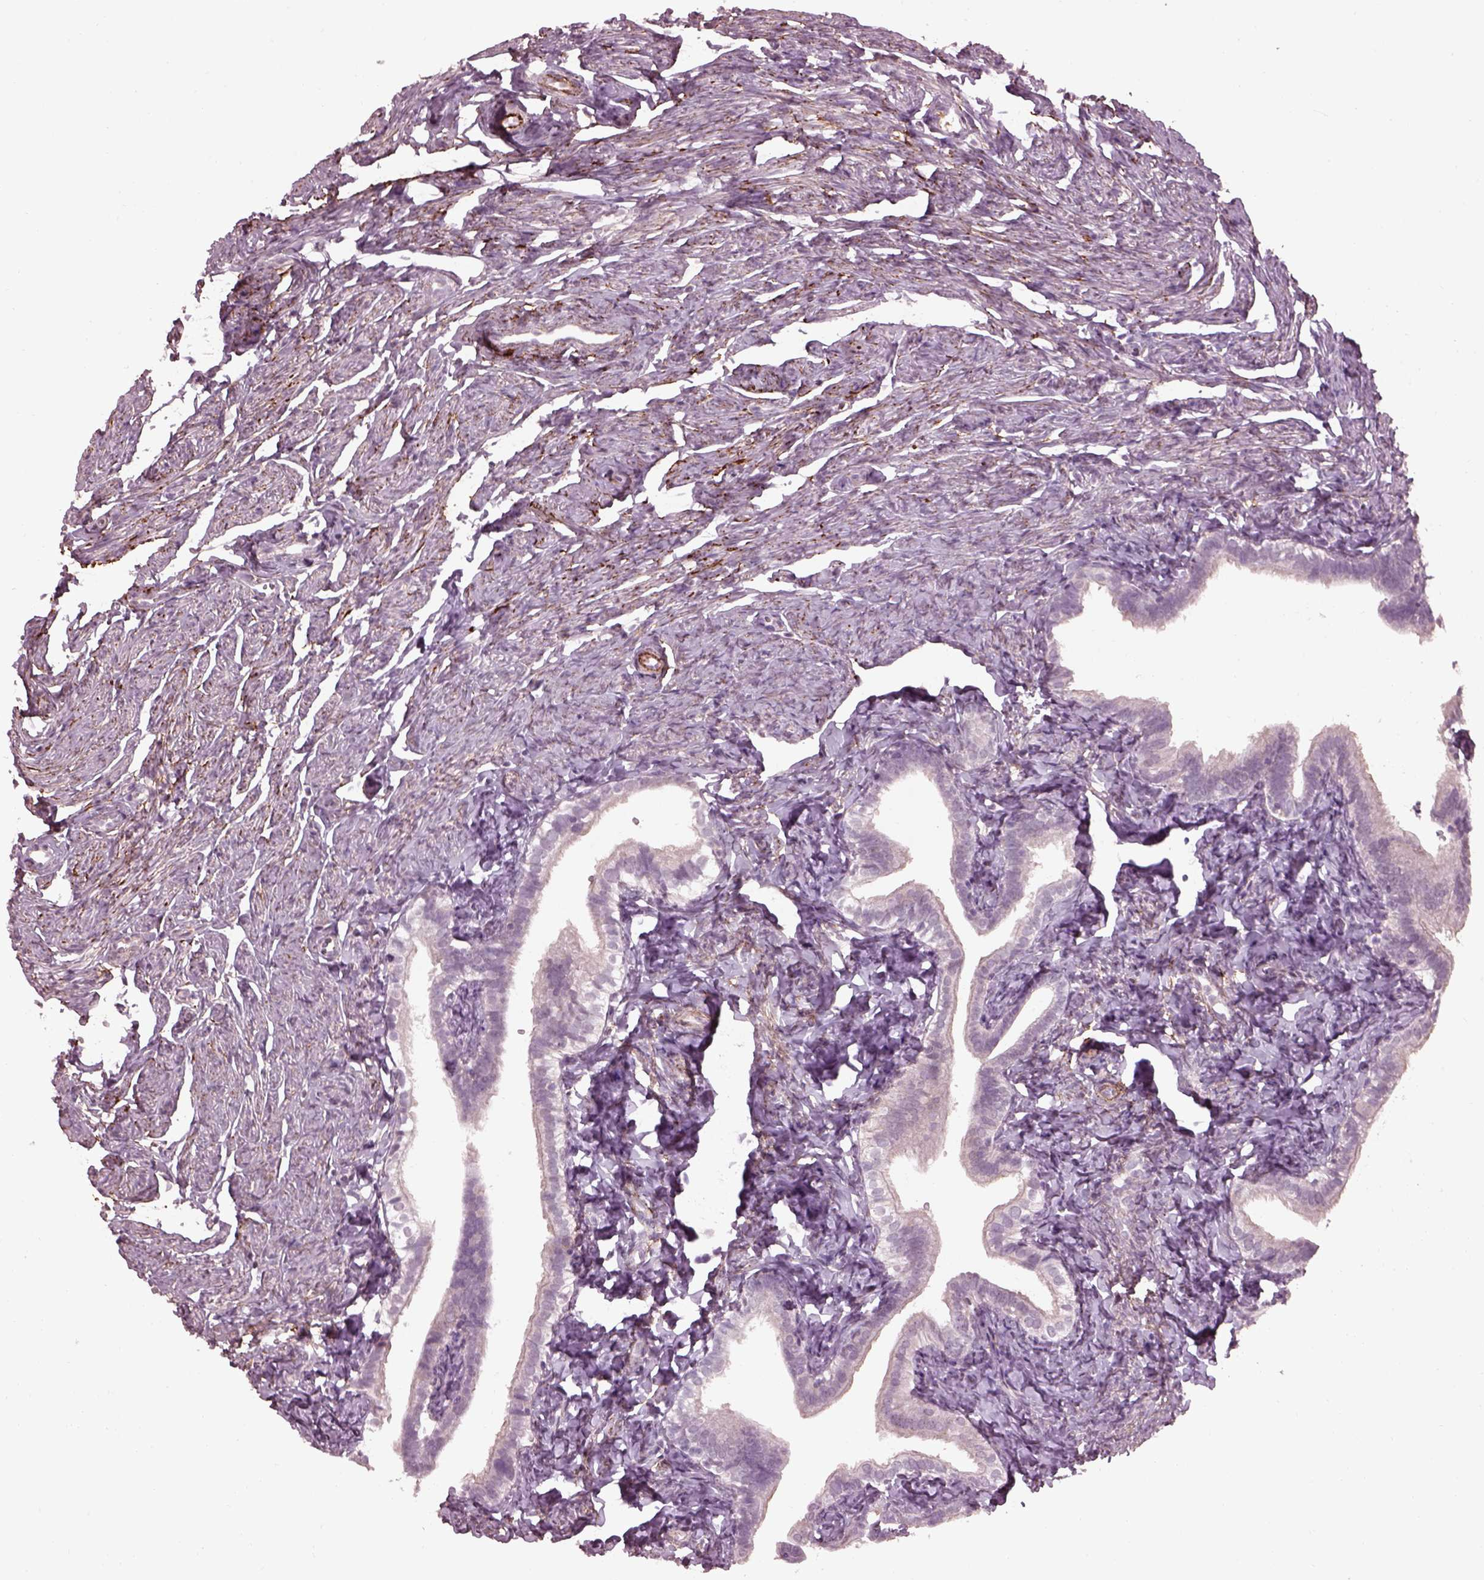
{"staining": {"intensity": "negative", "quantity": "none", "location": "none"}, "tissue": "fallopian tube", "cell_type": "Glandular cells", "image_type": "normal", "snomed": [{"axis": "morphology", "description": "Normal tissue, NOS"}, {"axis": "topography", "description": "Fallopian tube"}], "caption": "This is a photomicrograph of IHC staining of normal fallopian tube, which shows no expression in glandular cells.", "gene": "EFEMP1", "patient": {"sex": "female", "age": 41}}